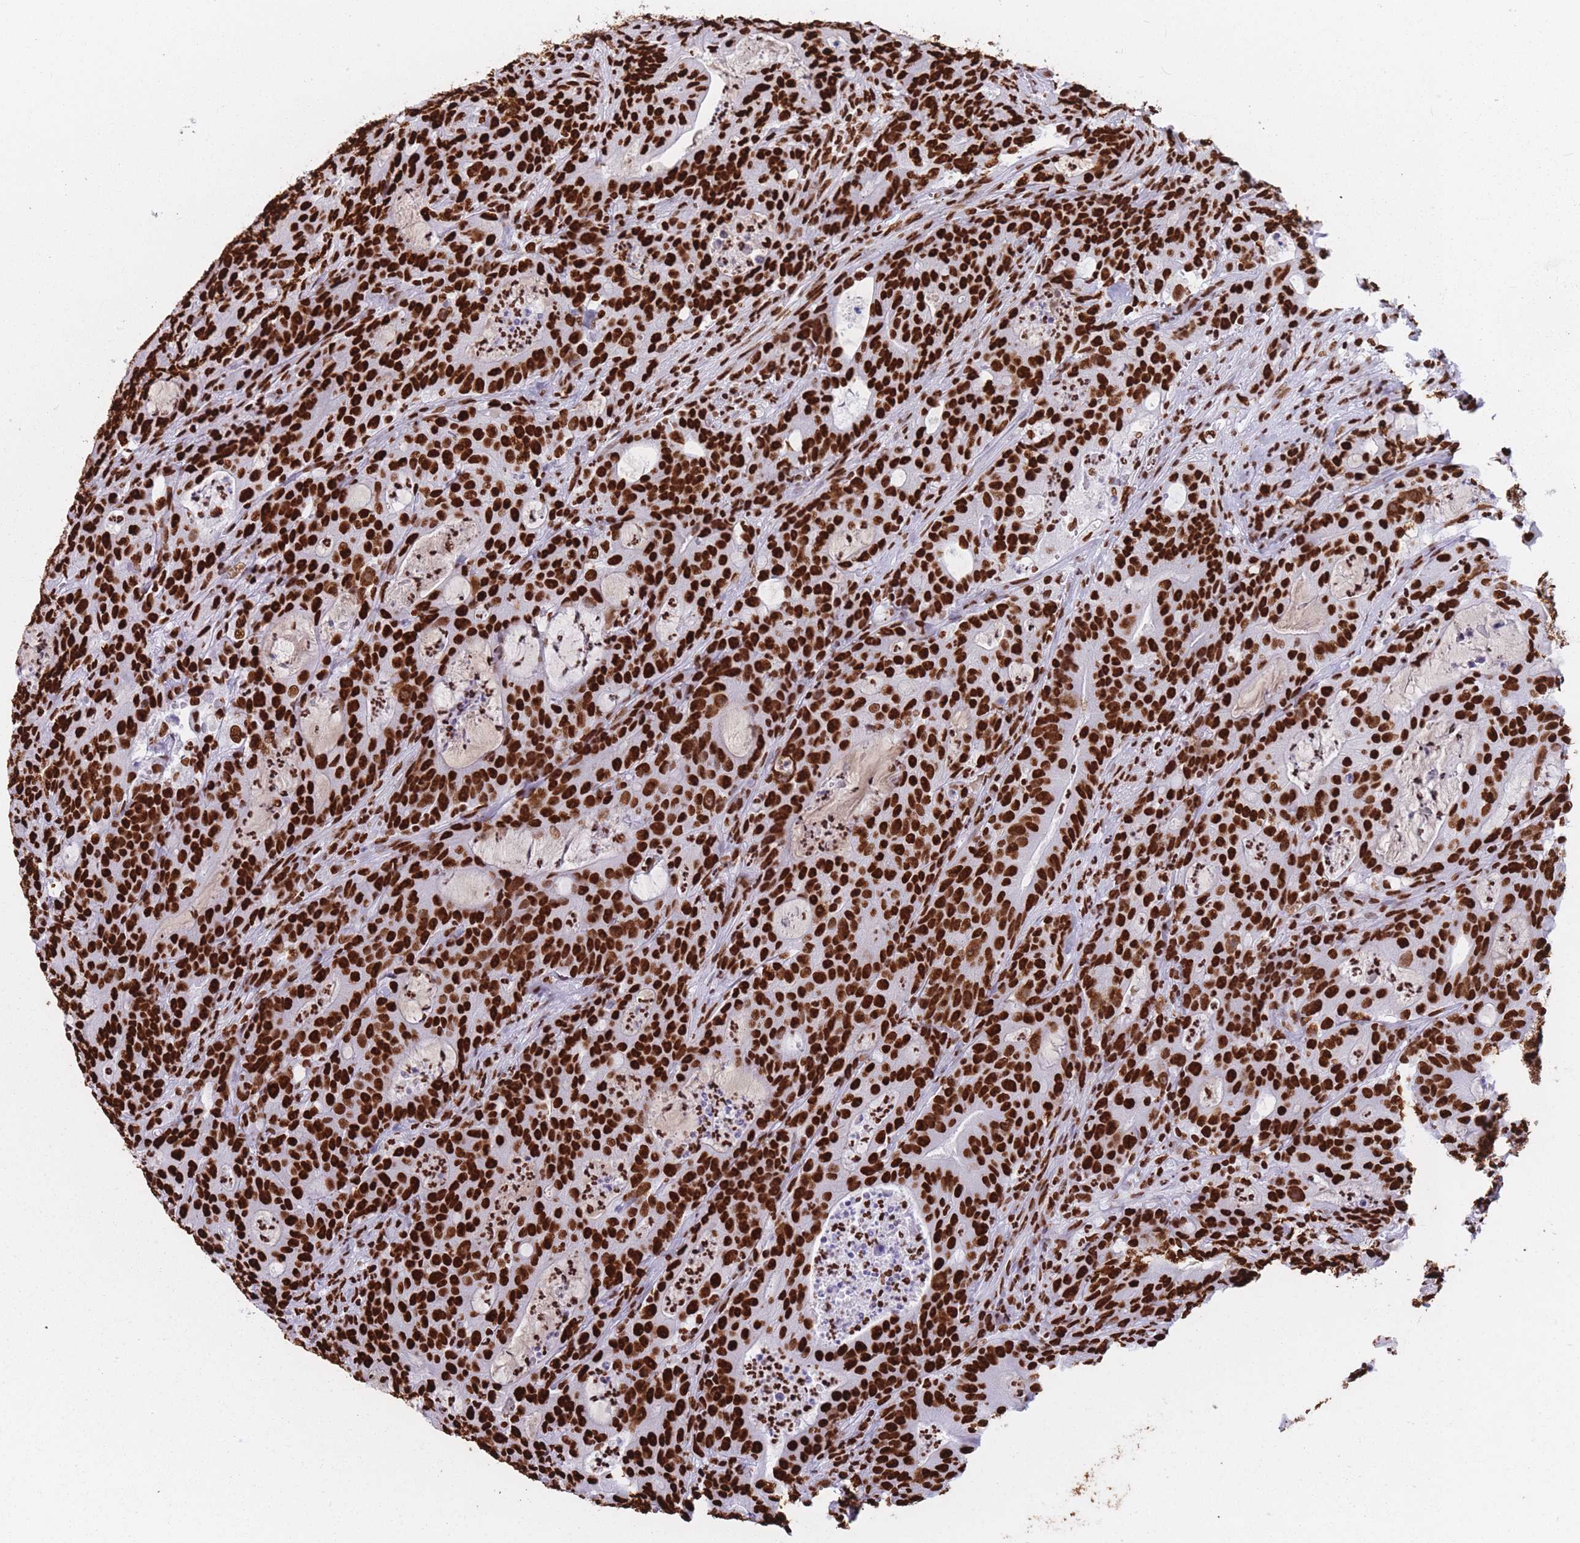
{"staining": {"intensity": "strong", "quantity": ">75%", "location": "nuclear"}, "tissue": "colorectal cancer", "cell_type": "Tumor cells", "image_type": "cancer", "snomed": [{"axis": "morphology", "description": "Adenocarcinoma, NOS"}, {"axis": "topography", "description": "Colon"}], "caption": "This photomicrograph demonstrates immunohistochemistry (IHC) staining of human colorectal cancer, with high strong nuclear expression in approximately >75% of tumor cells.", "gene": "HNRNPUL1", "patient": {"sex": "male", "age": 83}}